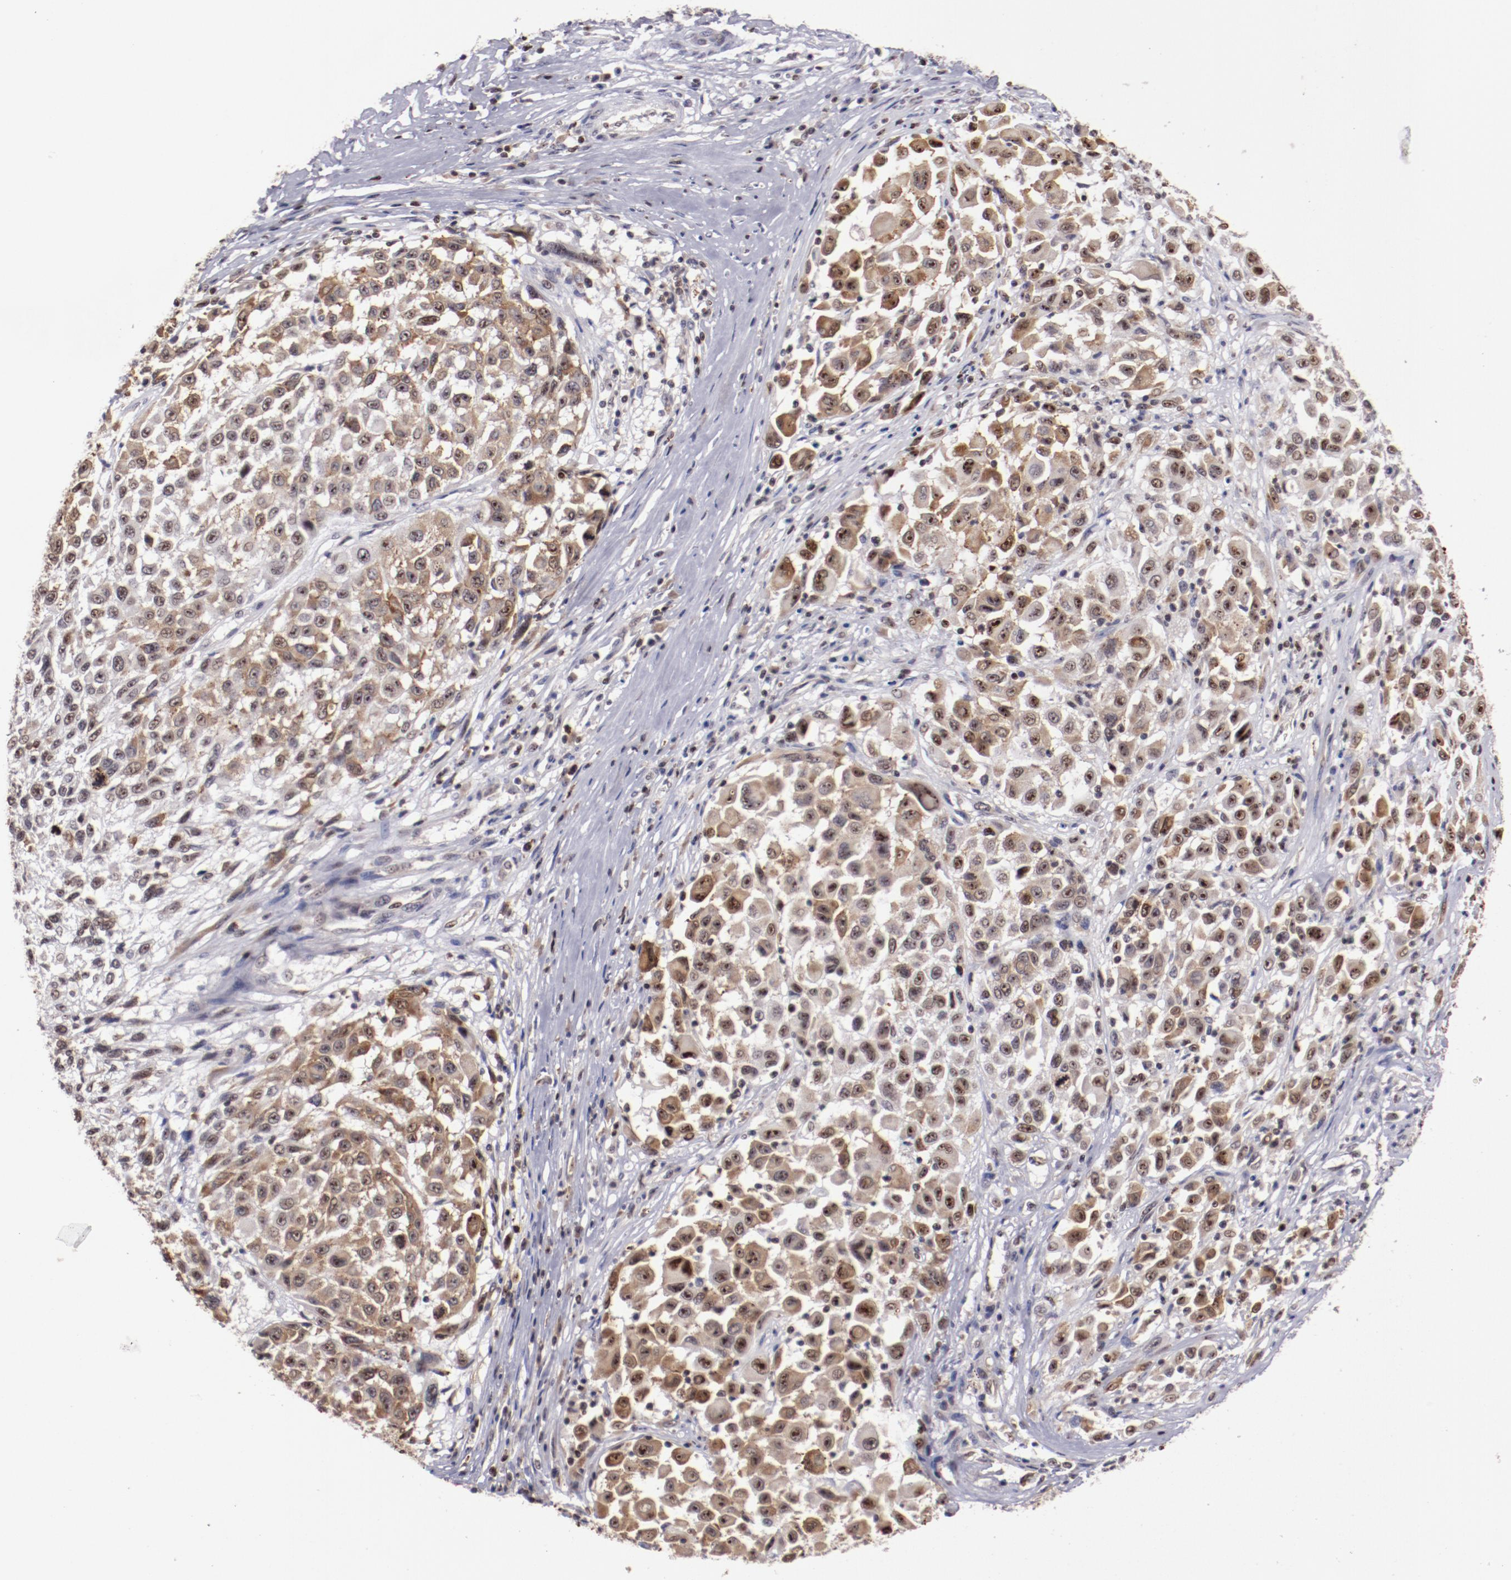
{"staining": {"intensity": "moderate", "quantity": "25%-75%", "location": "cytoplasmic/membranous,nuclear"}, "tissue": "melanoma", "cell_type": "Tumor cells", "image_type": "cancer", "snomed": [{"axis": "morphology", "description": "Malignant melanoma, Metastatic site"}, {"axis": "topography", "description": "Lymph node"}], "caption": "Malignant melanoma (metastatic site) stained with a protein marker shows moderate staining in tumor cells.", "gene": "DDX24", "patient": {"sex": "male", "age": 61}}